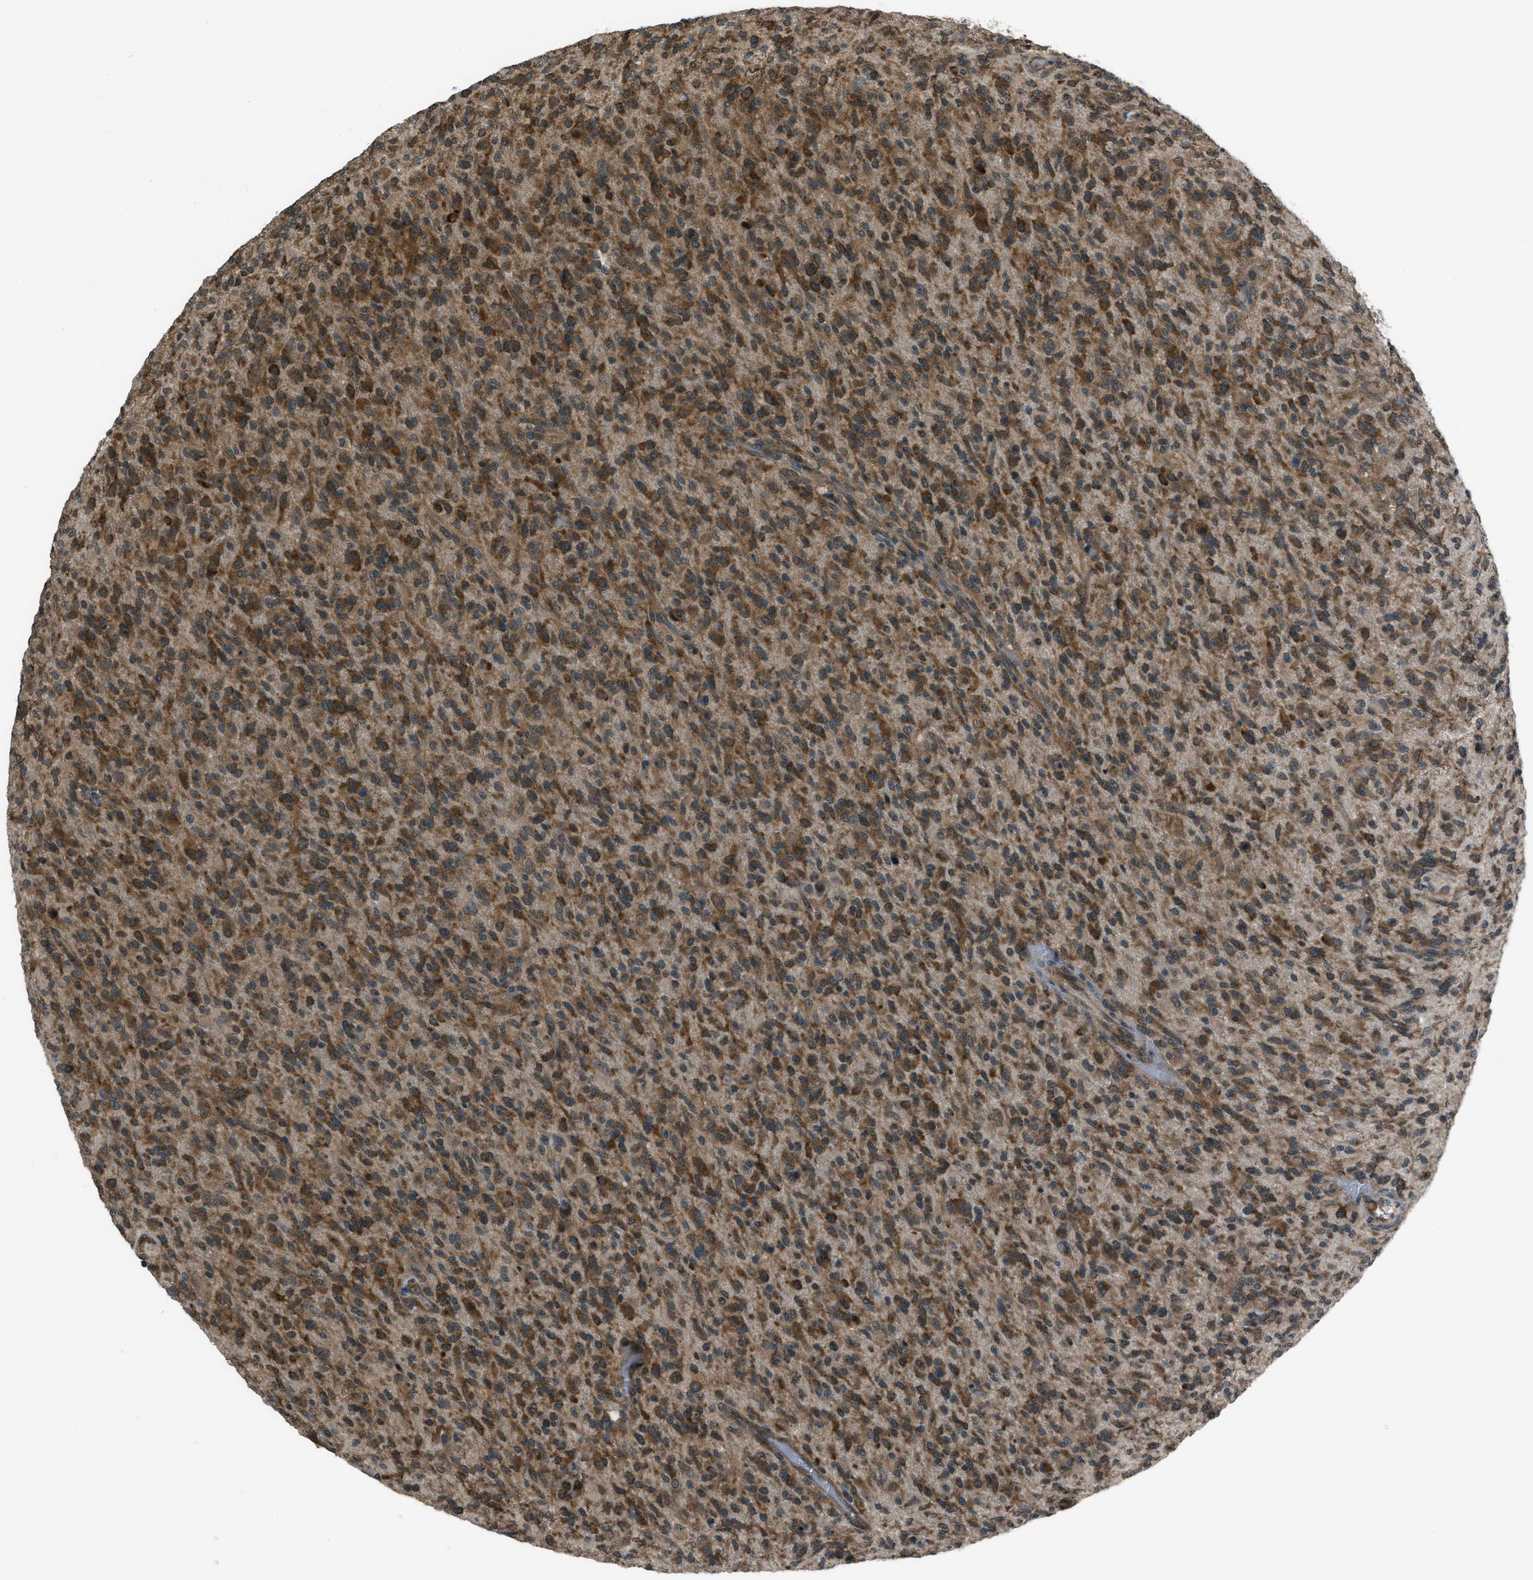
{"staining": {"intensity": "strong", "quantity": ">75%", "location": "cytoplasmic/membranous,nuclear"}, "tissue": "glioma", "cell_type": "Tumor cells", "image_type": "cancer", "snomed": [{"axis": "morphology", "description": "Glioma, malignant, High grade"}, {"axis": "topography", "description": "Brain"}], "caption": "This image shows glioma stained with immunohistochemistry to label a protein in brown. The cytoplasmic/membranous and nuclear of tumor cells show strong positivity for the protein. Nuclei are counter-stained blue.", "gene": "ASAP2", "patient": {"sex": "male", "age": 71}}